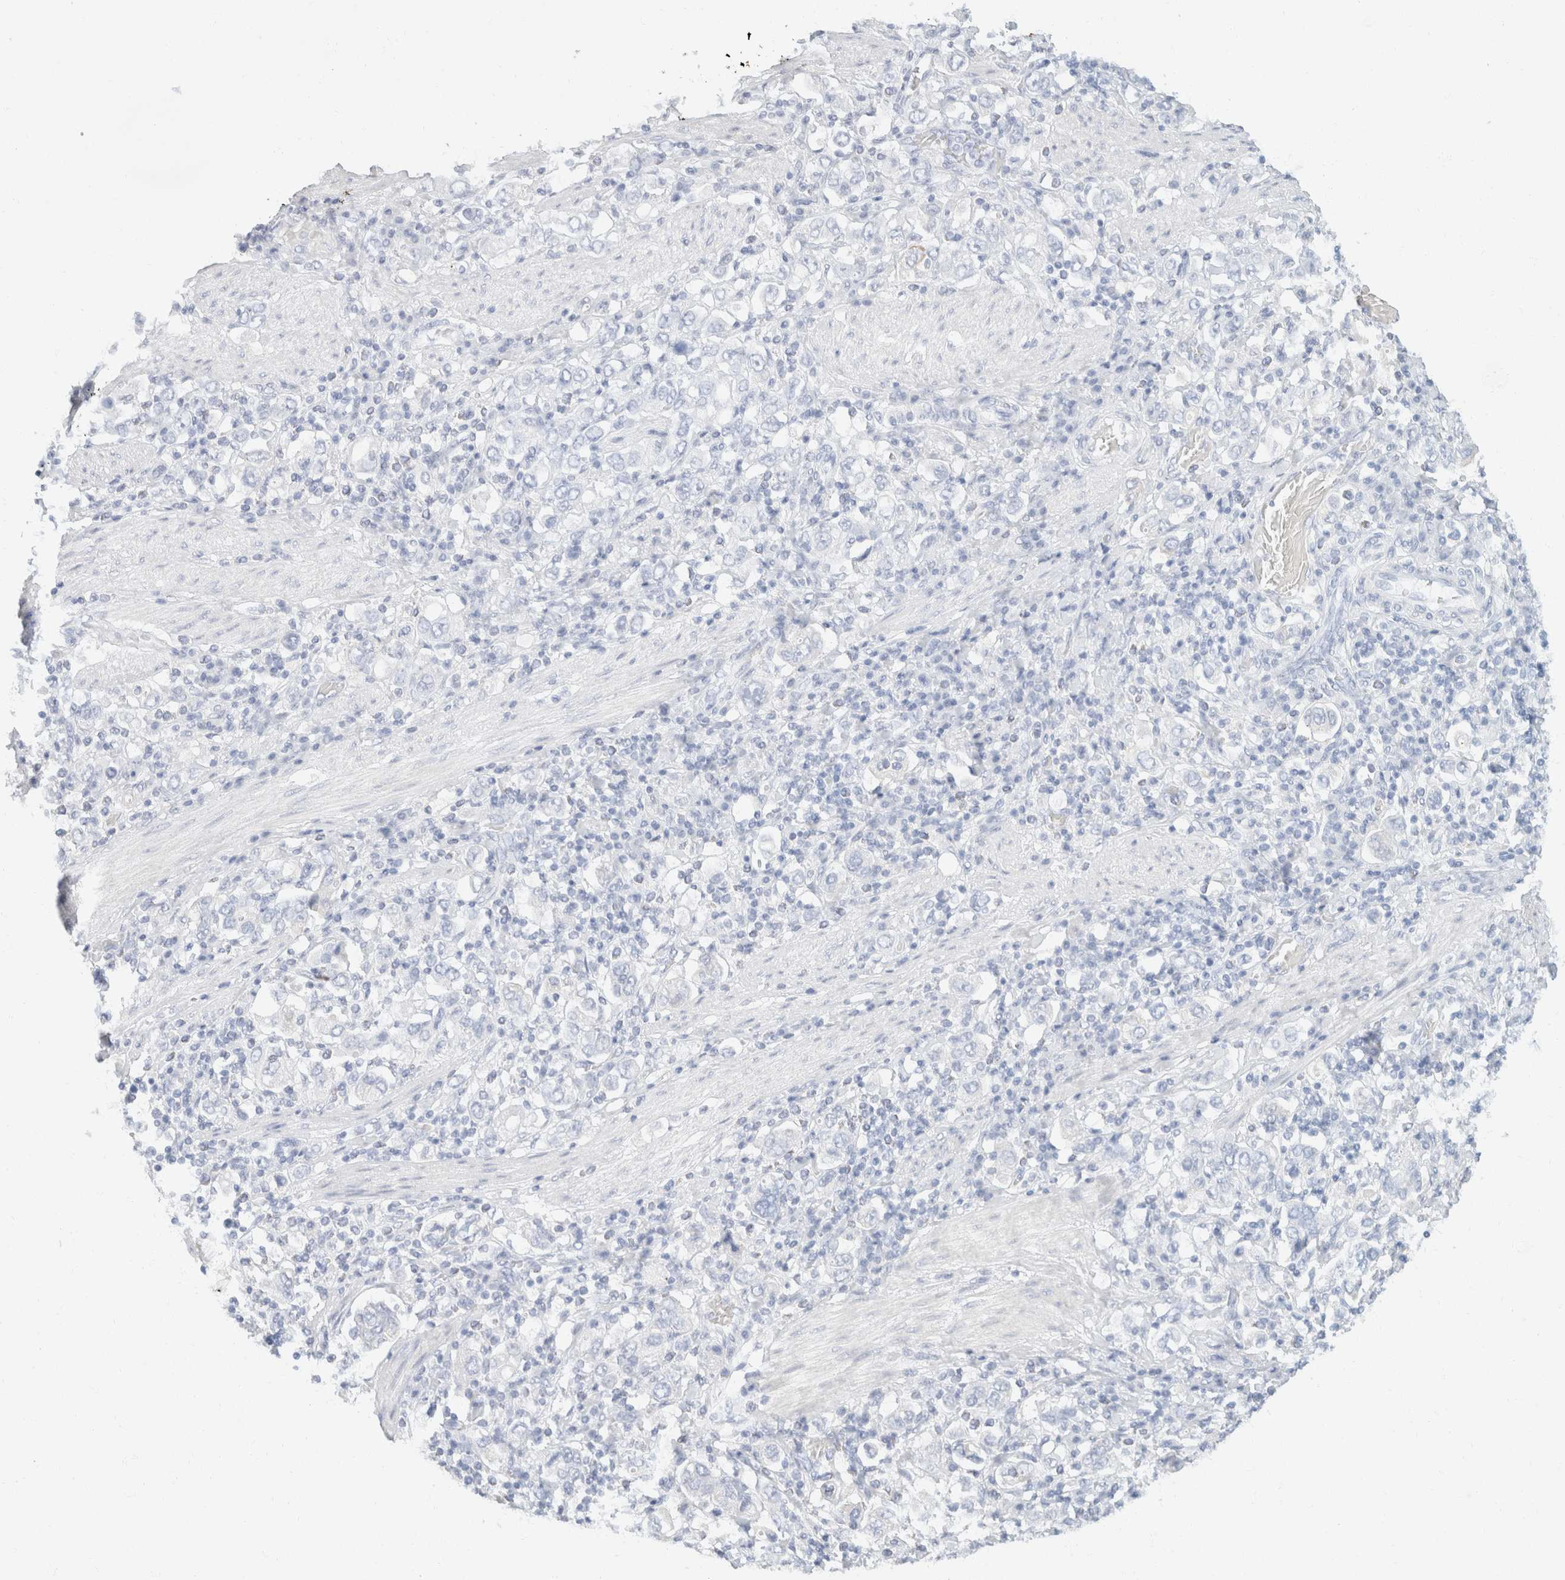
{"staining": {"intensity": "negative", "quantity": "none", "location": "none"}, "tissue": "stomach cancer", "cell_type": "Tumor cells", "image_type": "cancer", "snomed": [{"axis": "morphology", "description": "Adenocarcinoma, NOS"}, {"axis": "topography", "description": "Stomach, upper"}], "caption": "Immunohistochemistry of stomach adenocarcinoma reveals no positivity in tumor cells. The staining was performed using DAB to visualize the protein expression in brown, while the nuclei were stained in blue with hematoxylin (Magnification: 20x).", "gene": "KRT20", "patient": {"sex": "male", "age": 62}}